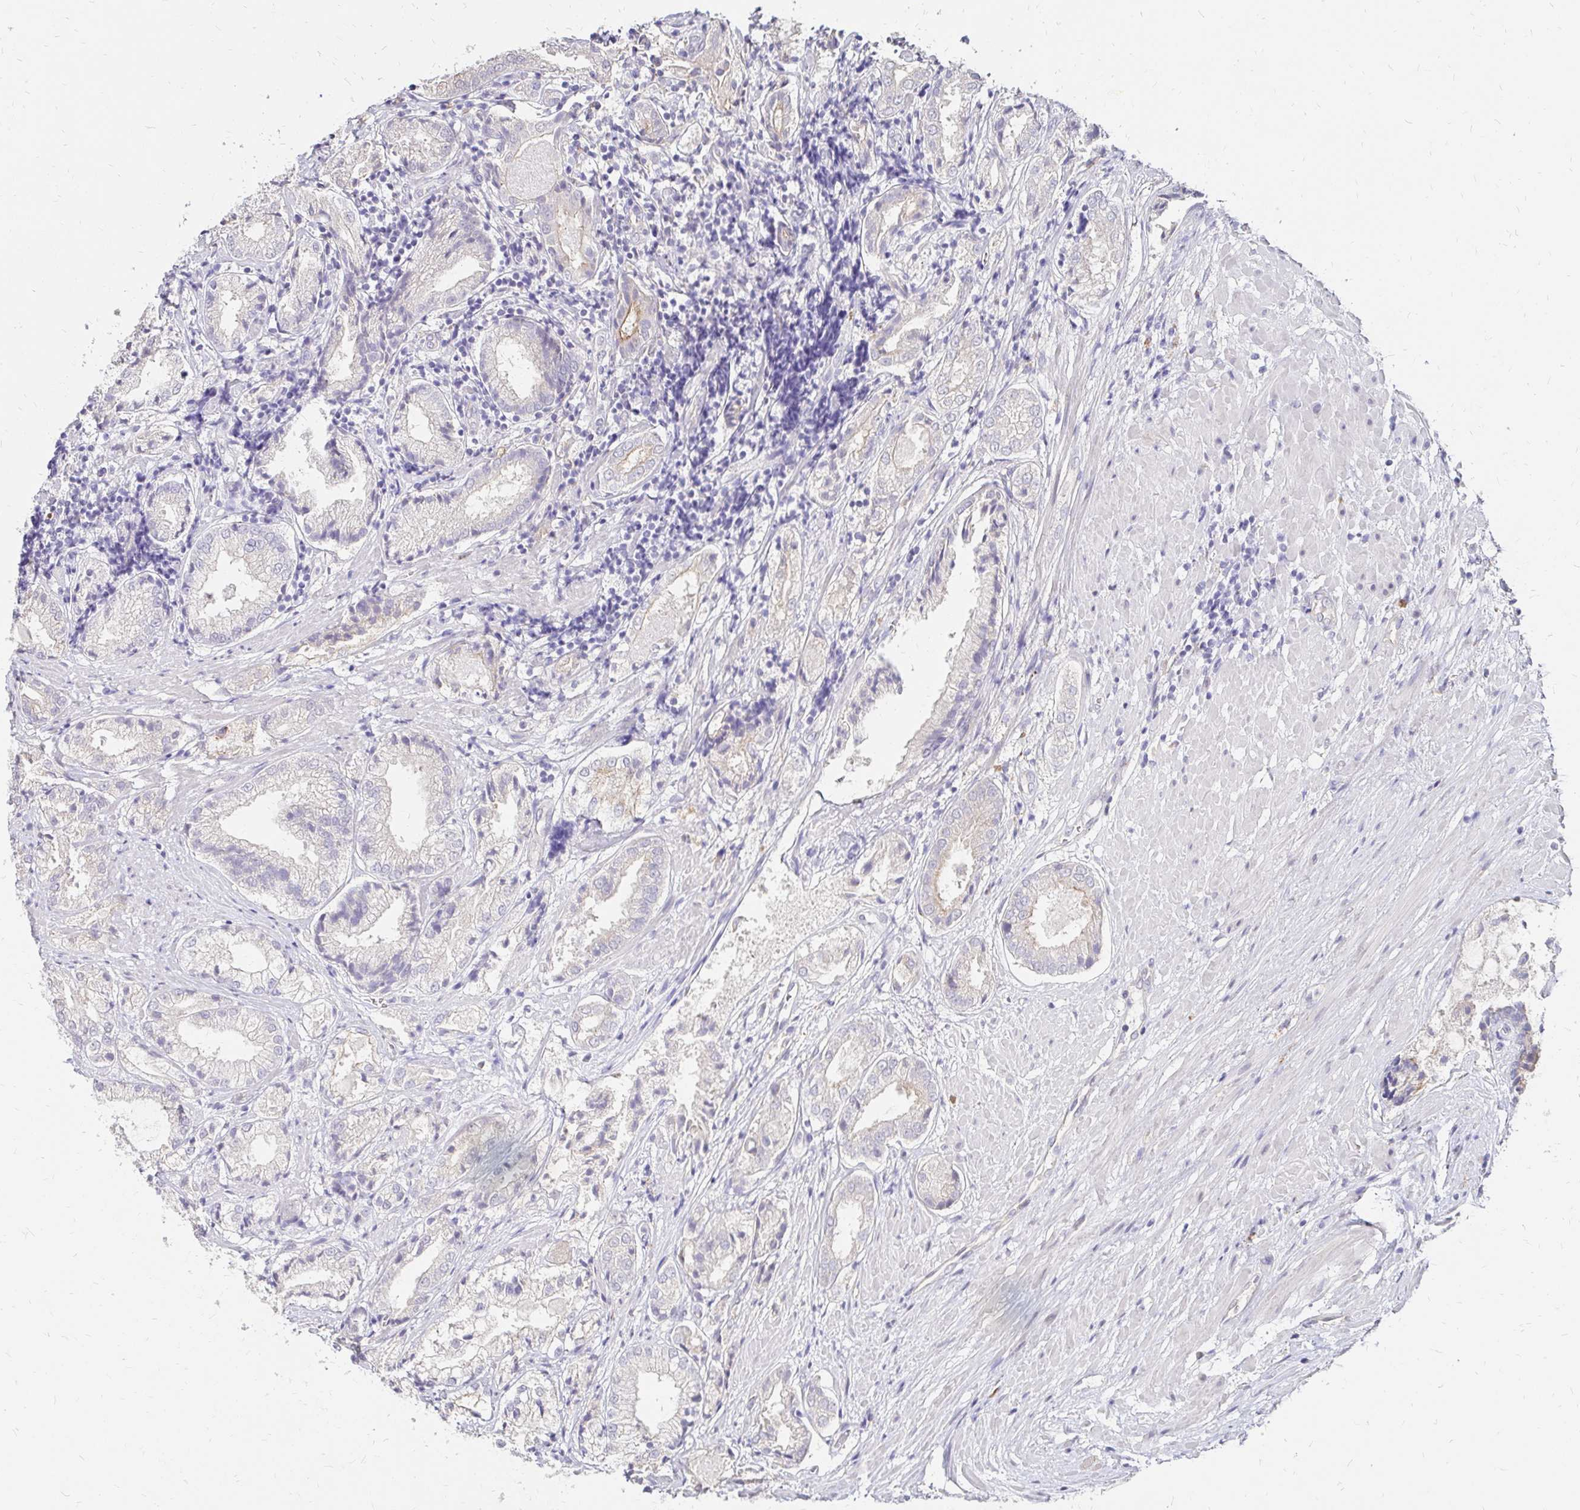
{"staining": {"intensity": "negative", "quantity": "none", "location": "none"}, "tissue": "prostate cancer", "cell_type": "Tumor cells", "image_type": "cancer", "snomed": [{"axis": "morphology", "description": "Adenocarcinoma, High grade"}, {"axis": "topography", "description": "Prostate"}], "caption": "High power microscopy micrograph of an immunohistochemistry (IHC) image of prostate high-grade adenocarcinoma, revealing no significant staining in tumor cells.", "gene": "PRIMA1", "patient": {"sex": "male", "age": 61}}